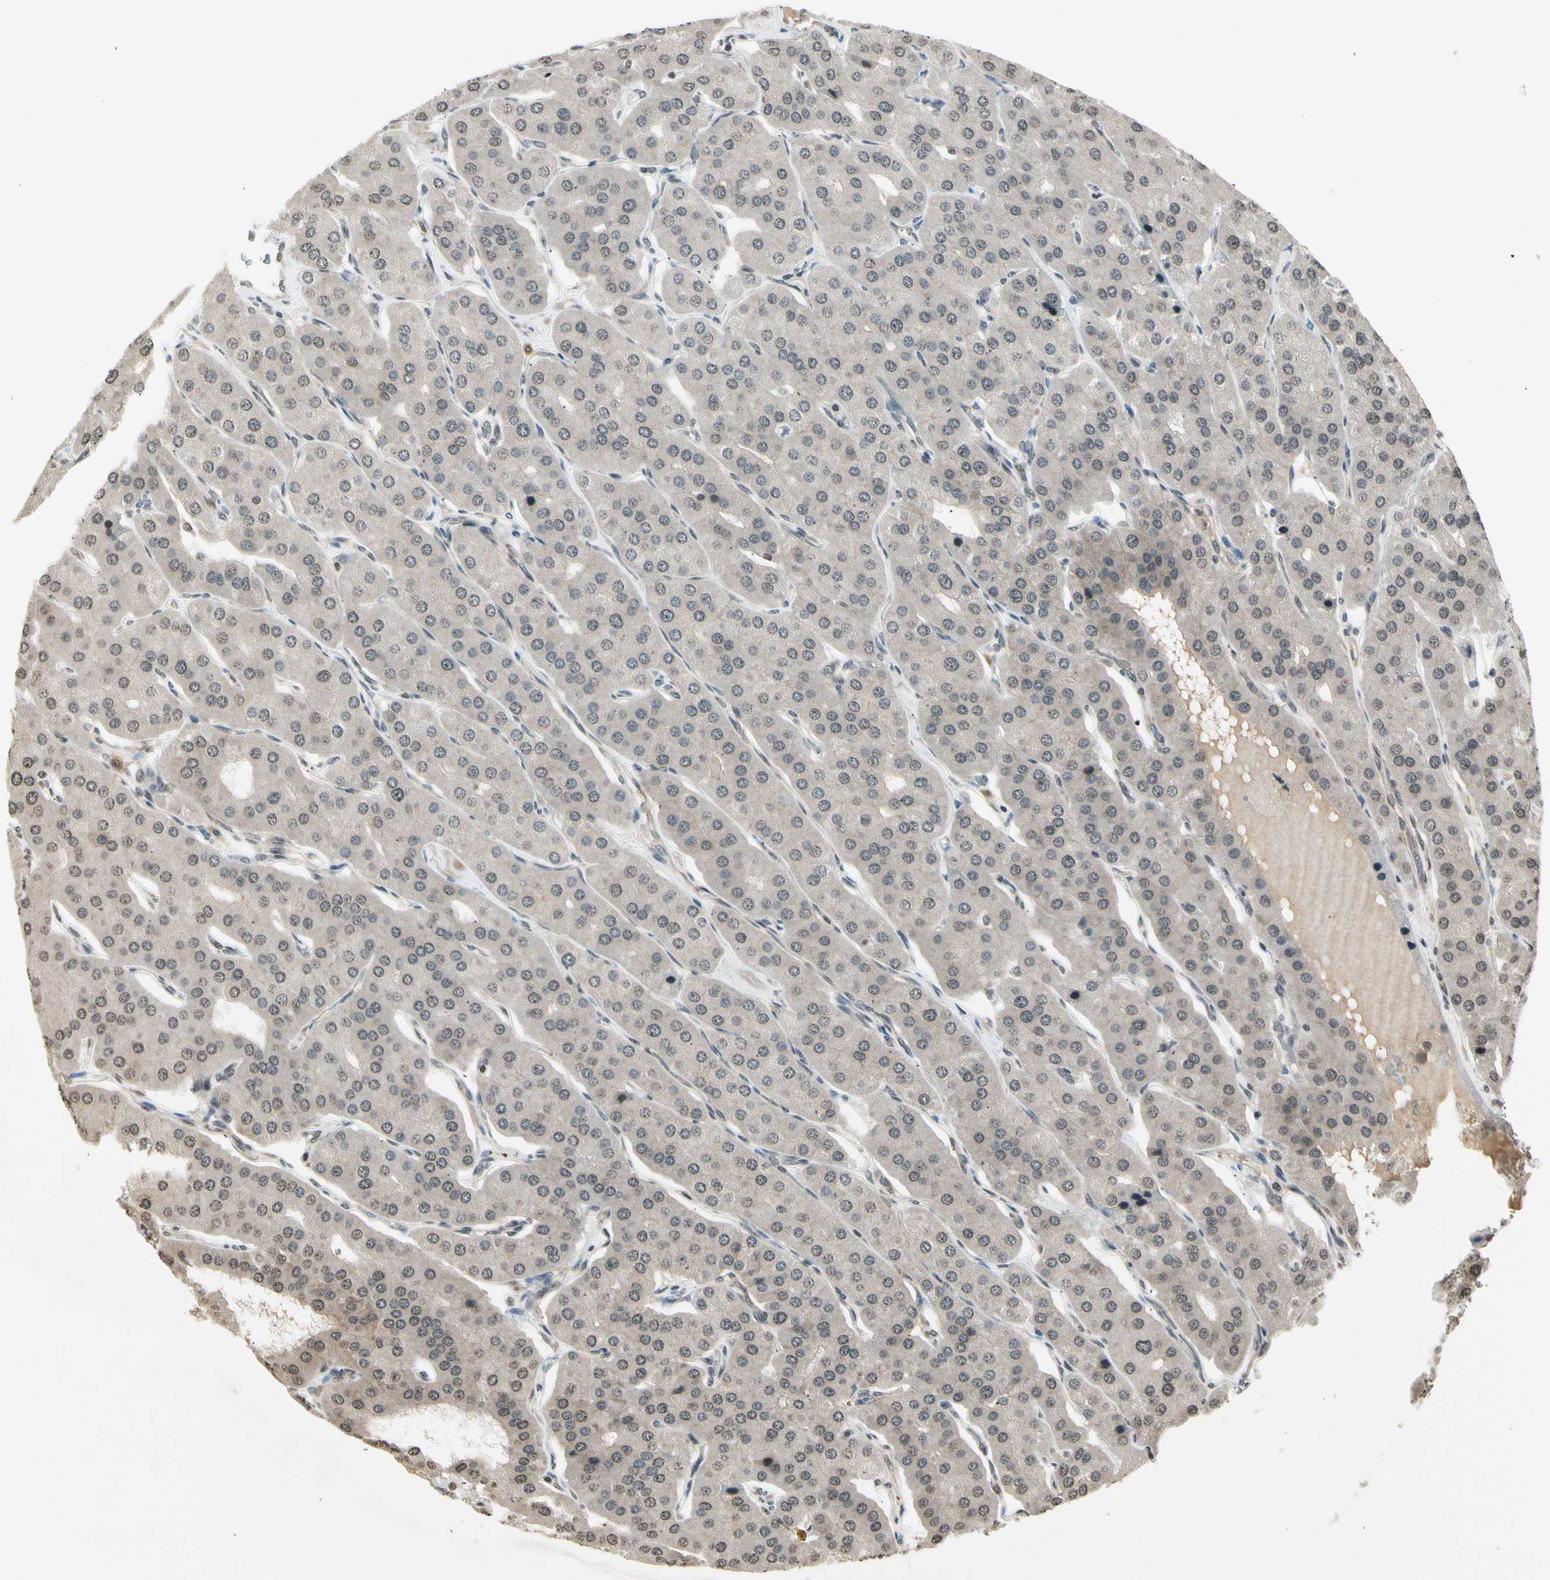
{"staining": {"intensity": "weak", "quantity": "25%-75%", "location": "cytoplasmic/membranous,nuclear"}, "tissue": "parathyroid gland", "cell_type": "Glandular cells", "image_type": "normal", "snomed": [{"axis": "morphology", "description": "Normal tissue, NOS"}, {"axis": "morphology", "description": "Adenoma, NOS"}, {"axis": "topography", "description": "Parathyroid gland"}], "caption": "Immunohistochemistry (IHC) histopathology image of benign parathyroid gland: human parathyroid gland stained using immunohistochemistry reveals low levels of weak protein expression localized specifically in the cytoplasmic/membranous,nuclear of glandular cells, appearing as a cytoplasmic/membranous,nuclear brown color.", "gene": "SMN2", "patient": {"sex": "female", "age": 86}}